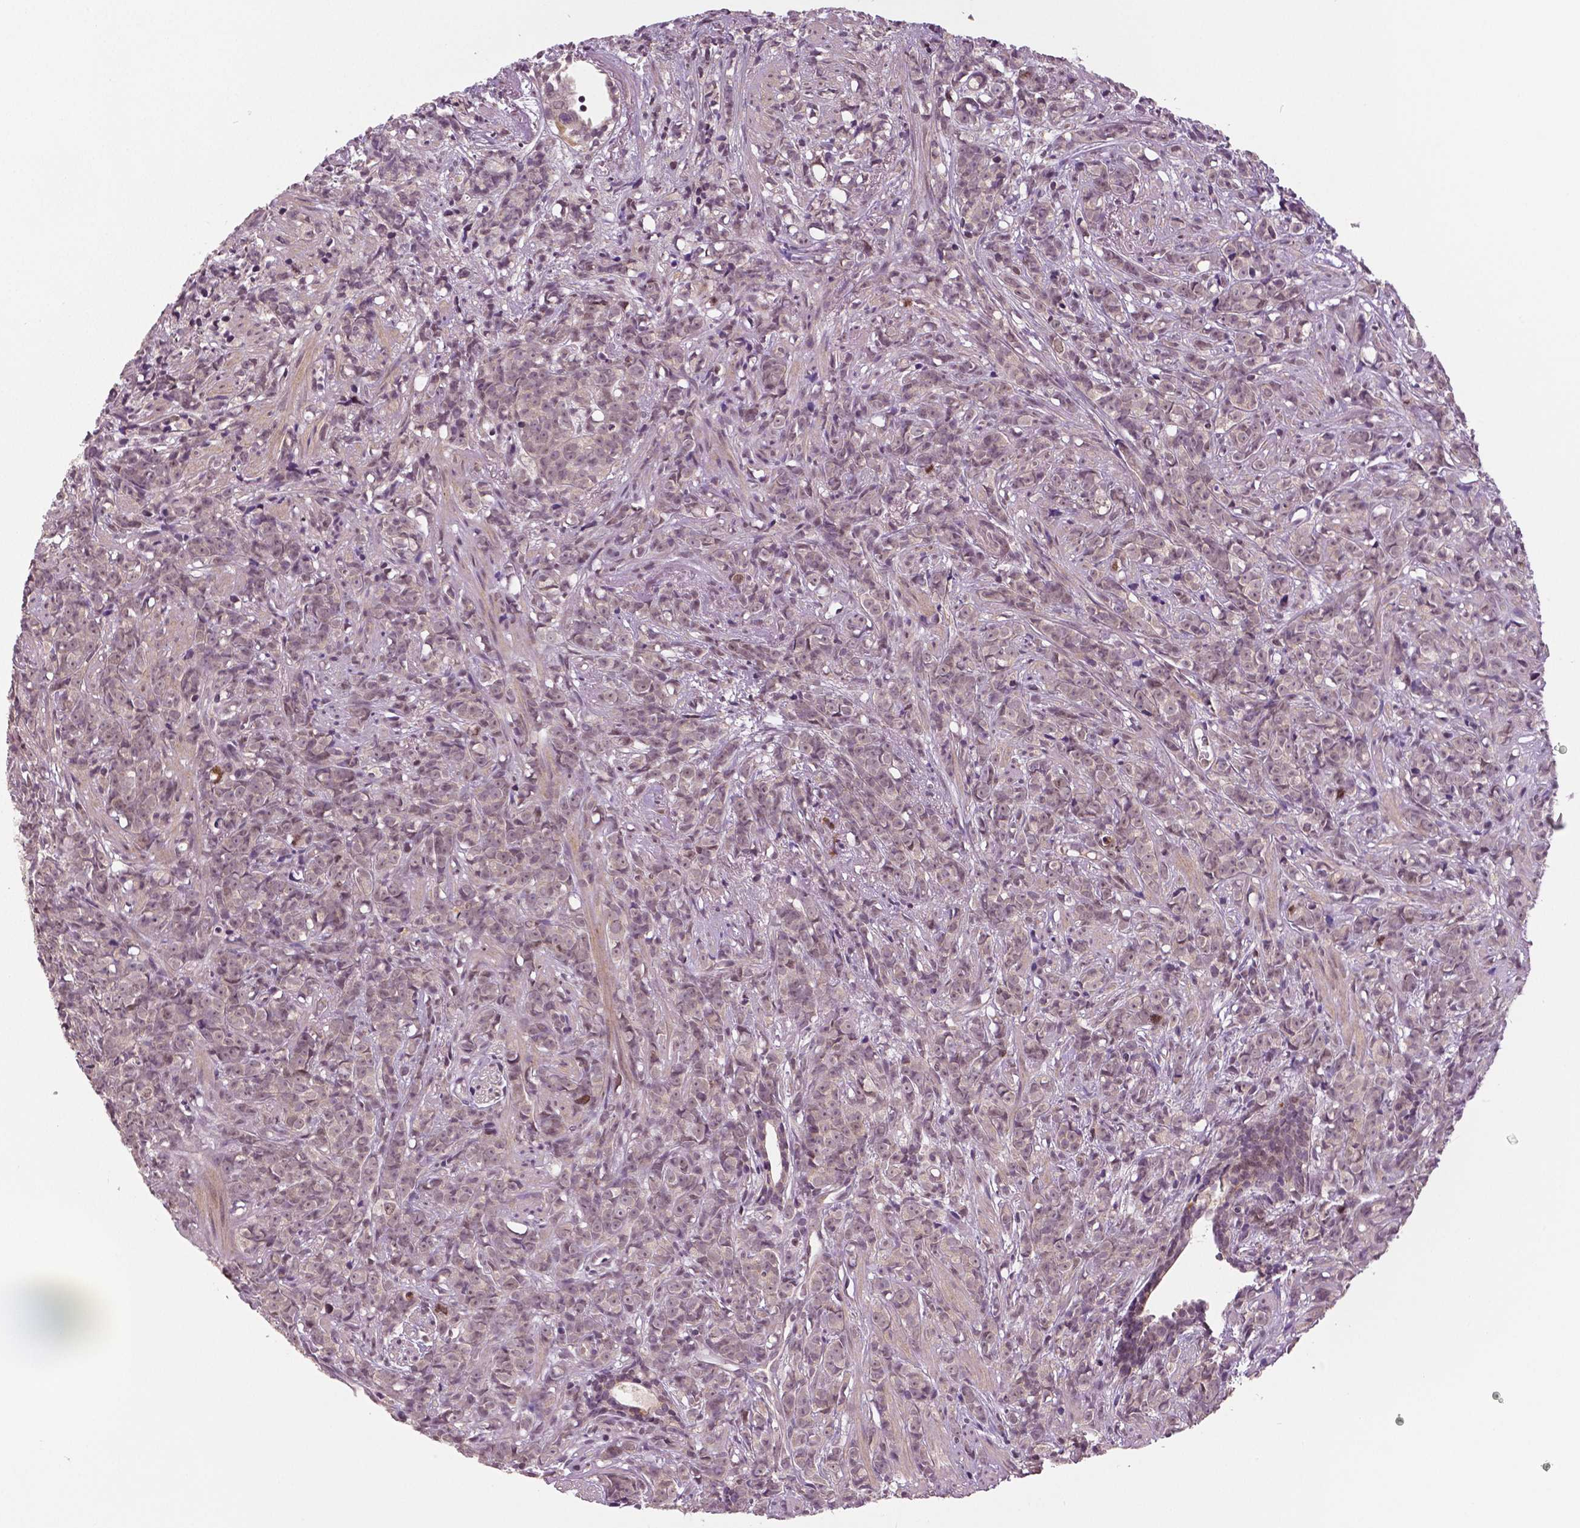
{"staining": {"intensity": "weak", "quantity": "<25%", "location": "nuclear"}, "tissue": "prostate cancer", "cell_type": "Tumor cells", "image_type": "cancer", "snomed": [{"axis": "morphology", "description": "Adenocarcinoma, High grade"}, {"axis": "topography", "description": "Prostate"}], "caption": "An image of prostate cancer (adenocarcinoma (high-grade)) stained for a protein shows no brown staining in tumor cells. Nuclei are stained in blue.", "gene": "MKI67", "patient": {"sex": "male", "age": 81}}